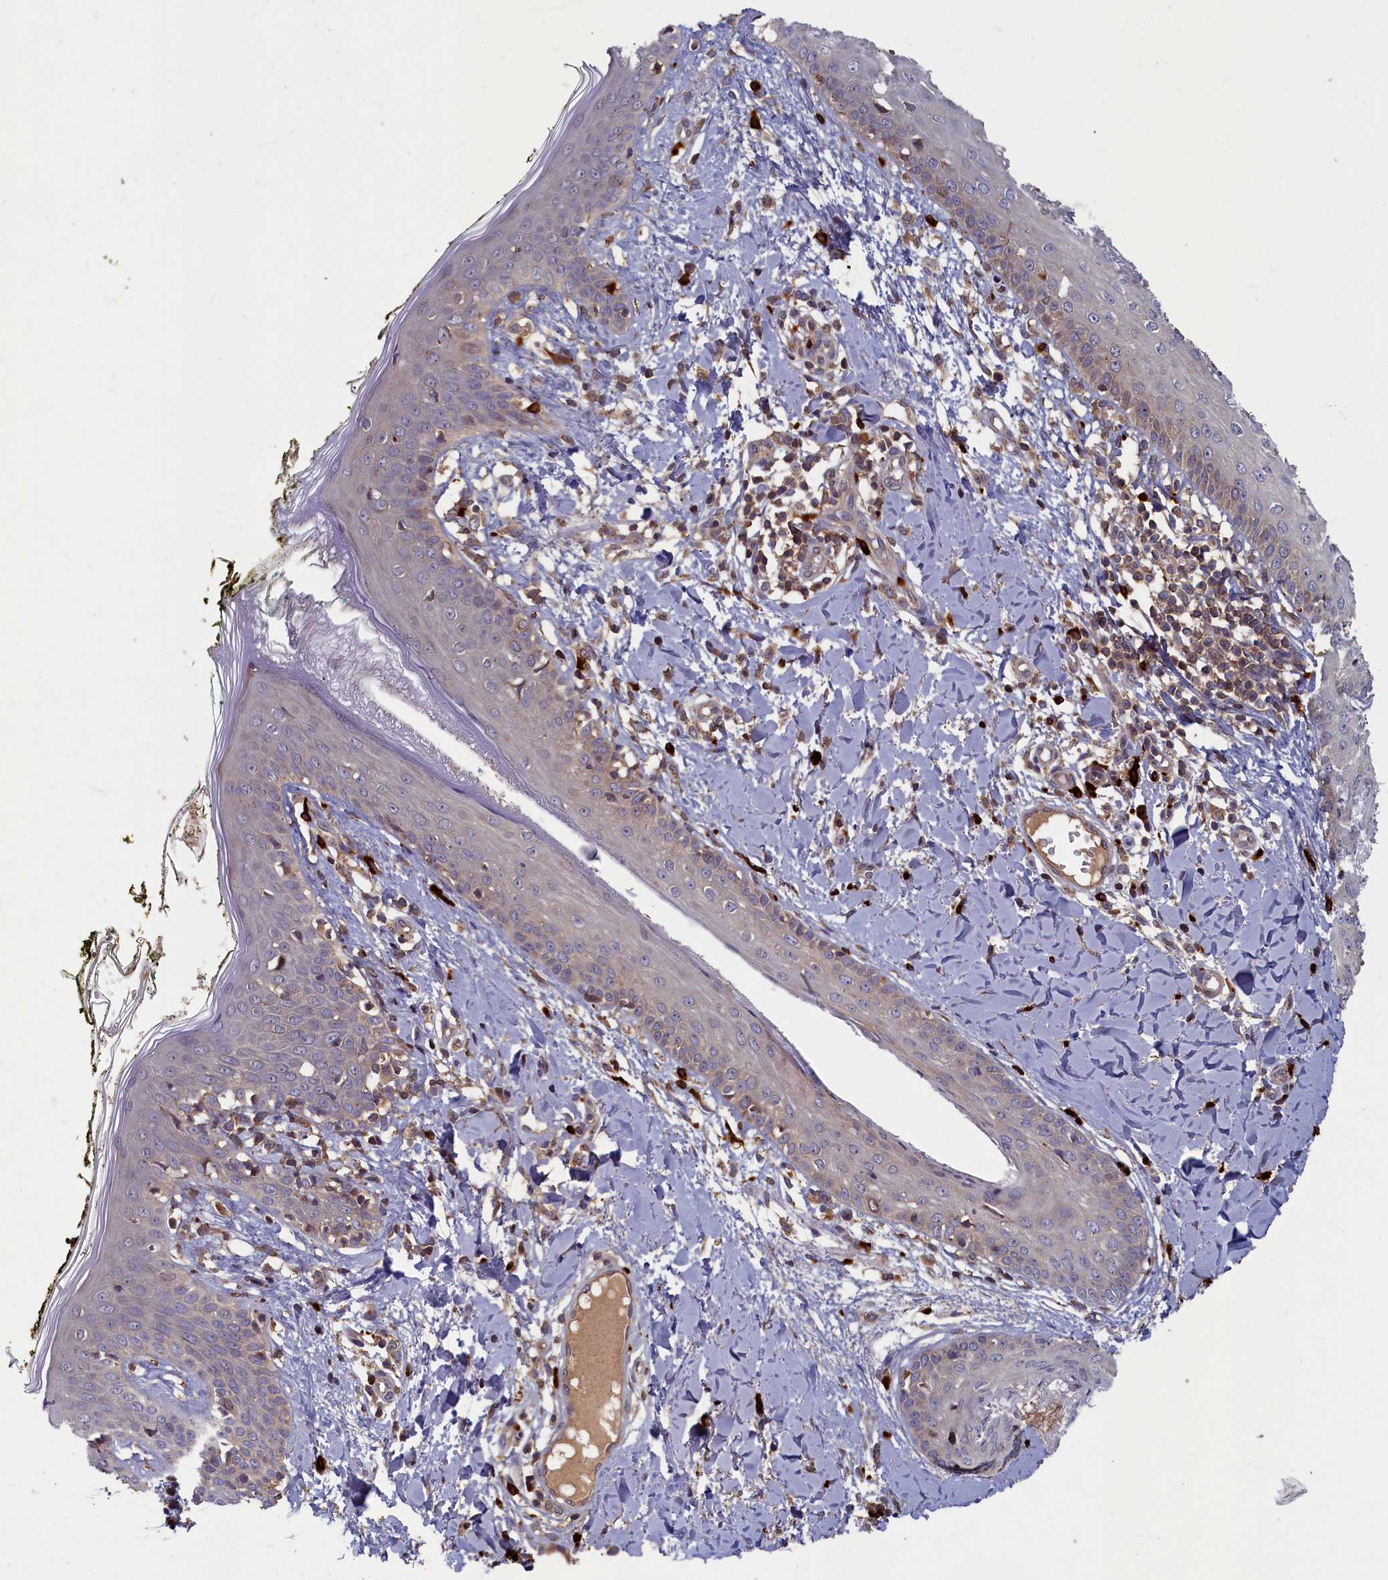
{"staining": {"intensity": "weak", "quantity": ">75%", "location": "cytoplasmic/membranous"}, "tissue": "skin", "cell_type": "Fibroblasts", "image_type": "normal", "snomed": [{"axis": "morphology", "description": "Normal tissue, NOS"}, {"axis": "topography", "description": "Skin"}], "caption": "This micrograph demonstrates benign skin stained with immunohistochemistry to label a protein in brown. The cytoplasmic/membranous of fibroblasts show weak positivity for the protein. Nuclei are counter-stained blue.", "gene": "TNK2", "patient": {"sex": "female", "age": 34}}